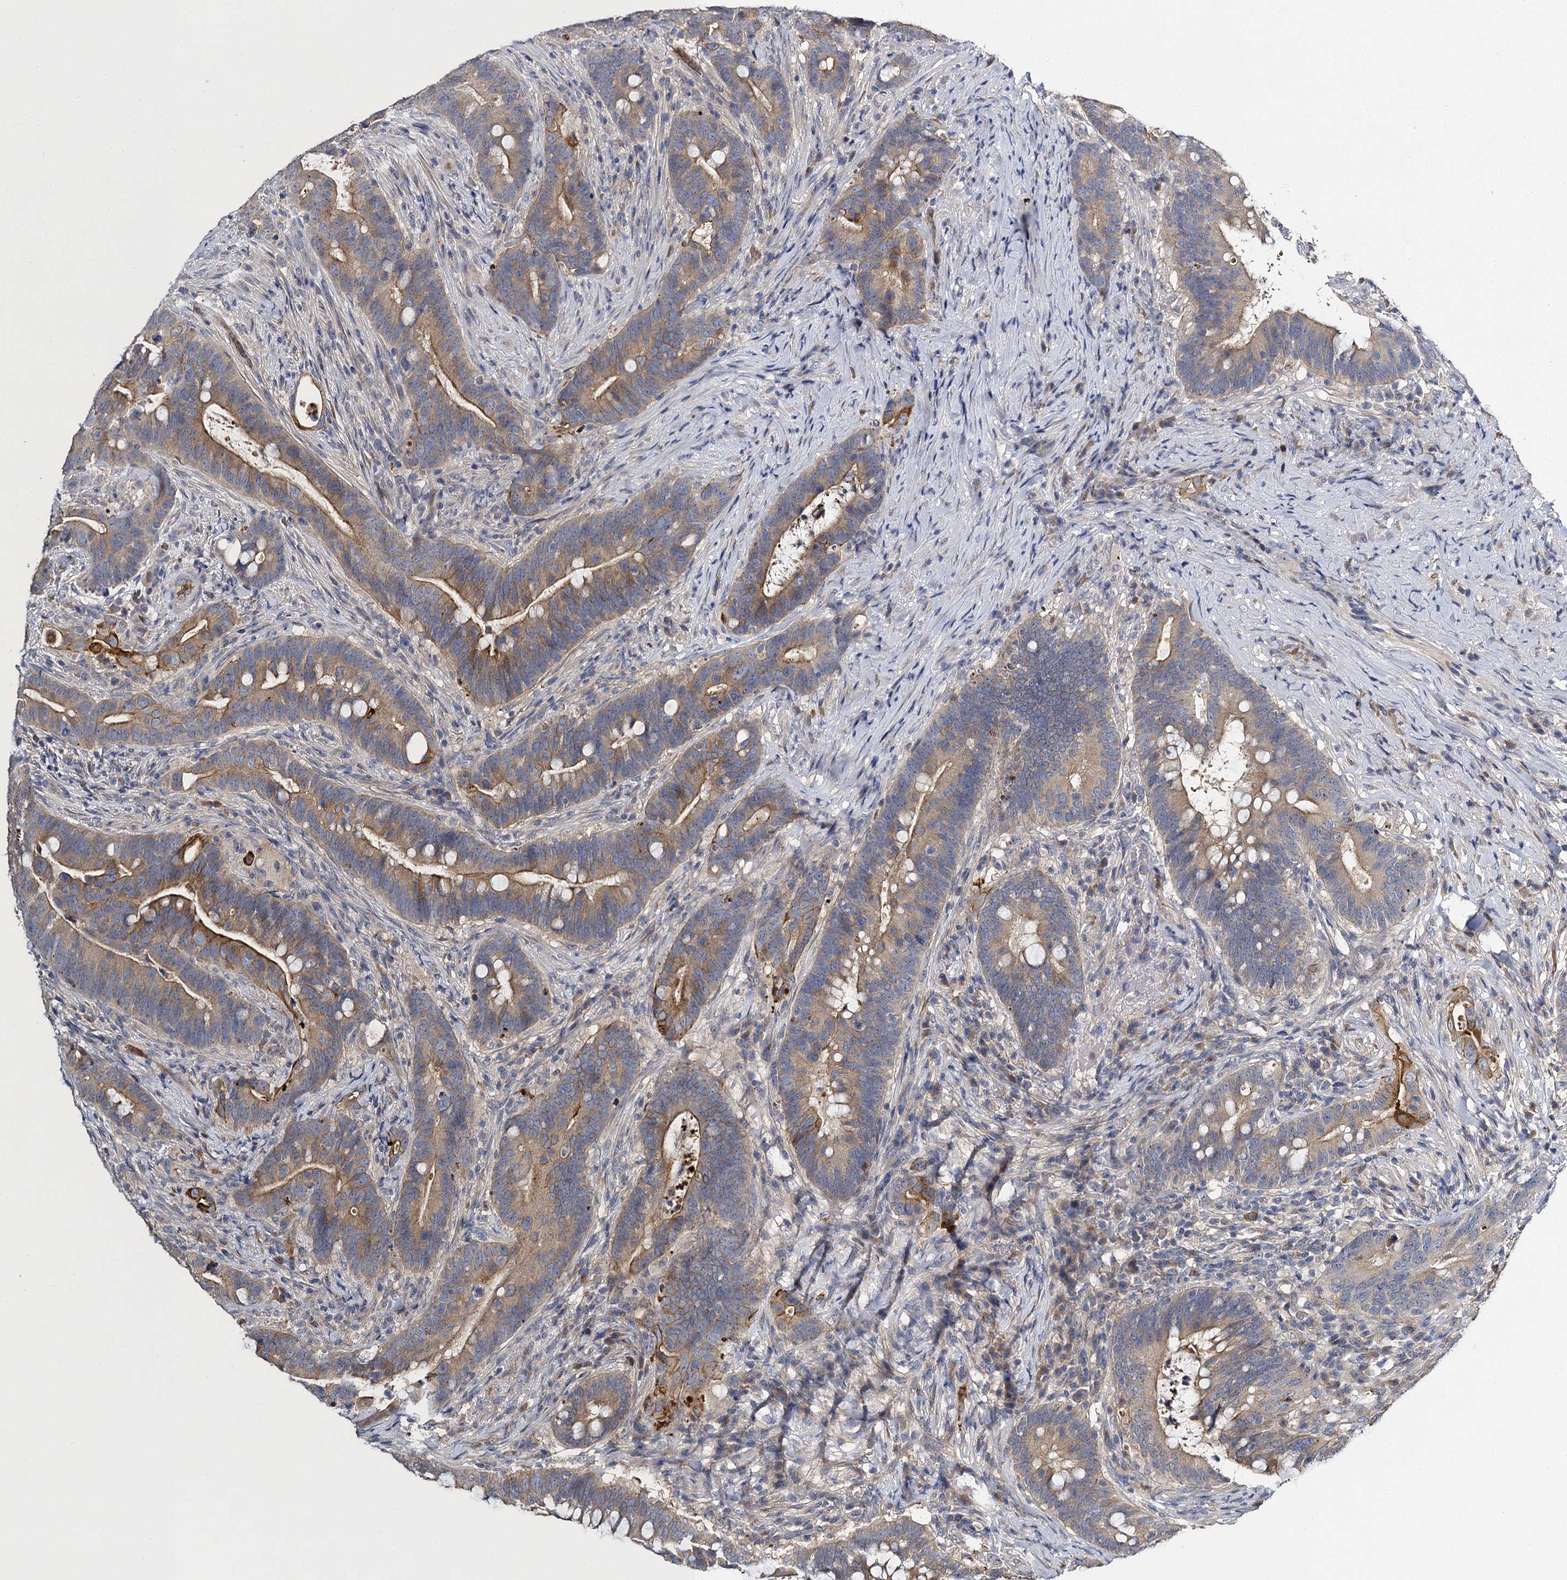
{"staining": {"intensity": "moderate", "quantity": "<25%", "location": "cytoplasmic/membranous"}, "tissue": "colorectal cancer", "cell_type": "Tumor cells", "image_type": "cancer", "snomed": [{"axis": "morphology", "description": "Adenocarcinoma, NOS"}, {"axis": "topography", "description": "Colon"}], "caption": "Protein analysis of colorectal cancer (adenocarcinoma) tissue exhibits moderate cytoplasmic/membranous staining in approximately <25% of tumor cells.", "gene": "SLC11A2", "patient": {"sex": "female", "age": 66}}